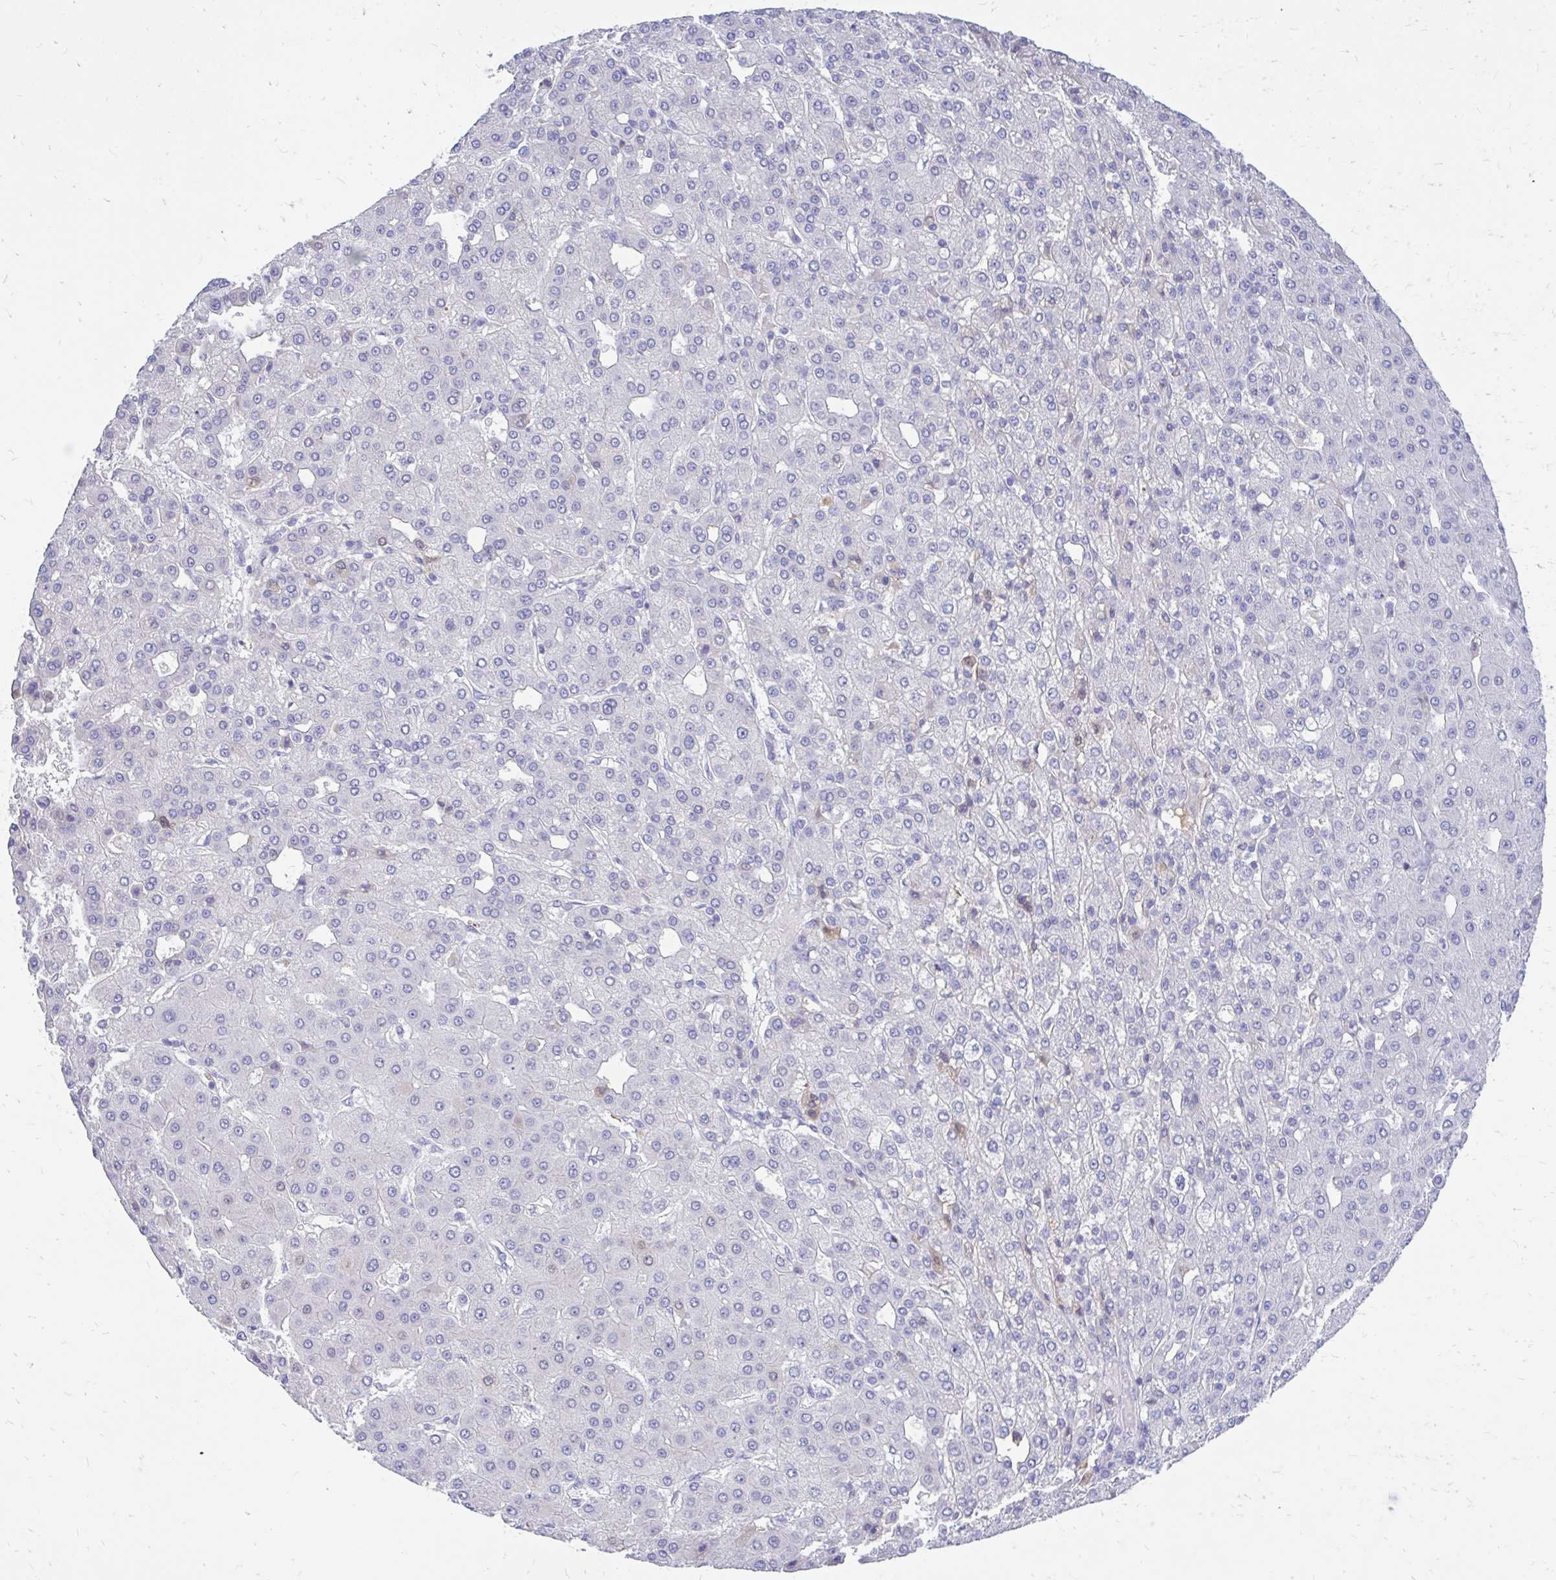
{"staining": {"intensity": "negative", "quantity": "none", "location": "none"}, "tissue": "liver cancer", "cell_type": "Tumor cells", "image_type": "cancer", "snomed": [{"axis": "morphology", "description": "Carcinoma, Hepatocellular, NOS"}, {"axis": "topography", "description": "Liver"}], "caption": "Immunohistochemistry micrograph of neoplastic tissue: liver cancer stained with DAB (3,3'-diaminobenzidine) shows no significant protein expression in tumor cells. (Brightfield microscopy of DAB immunohistochemistry (IHC) at high magnification).", "gene": "IGSF5", "patient": {"sex": "male", "age": 65}}